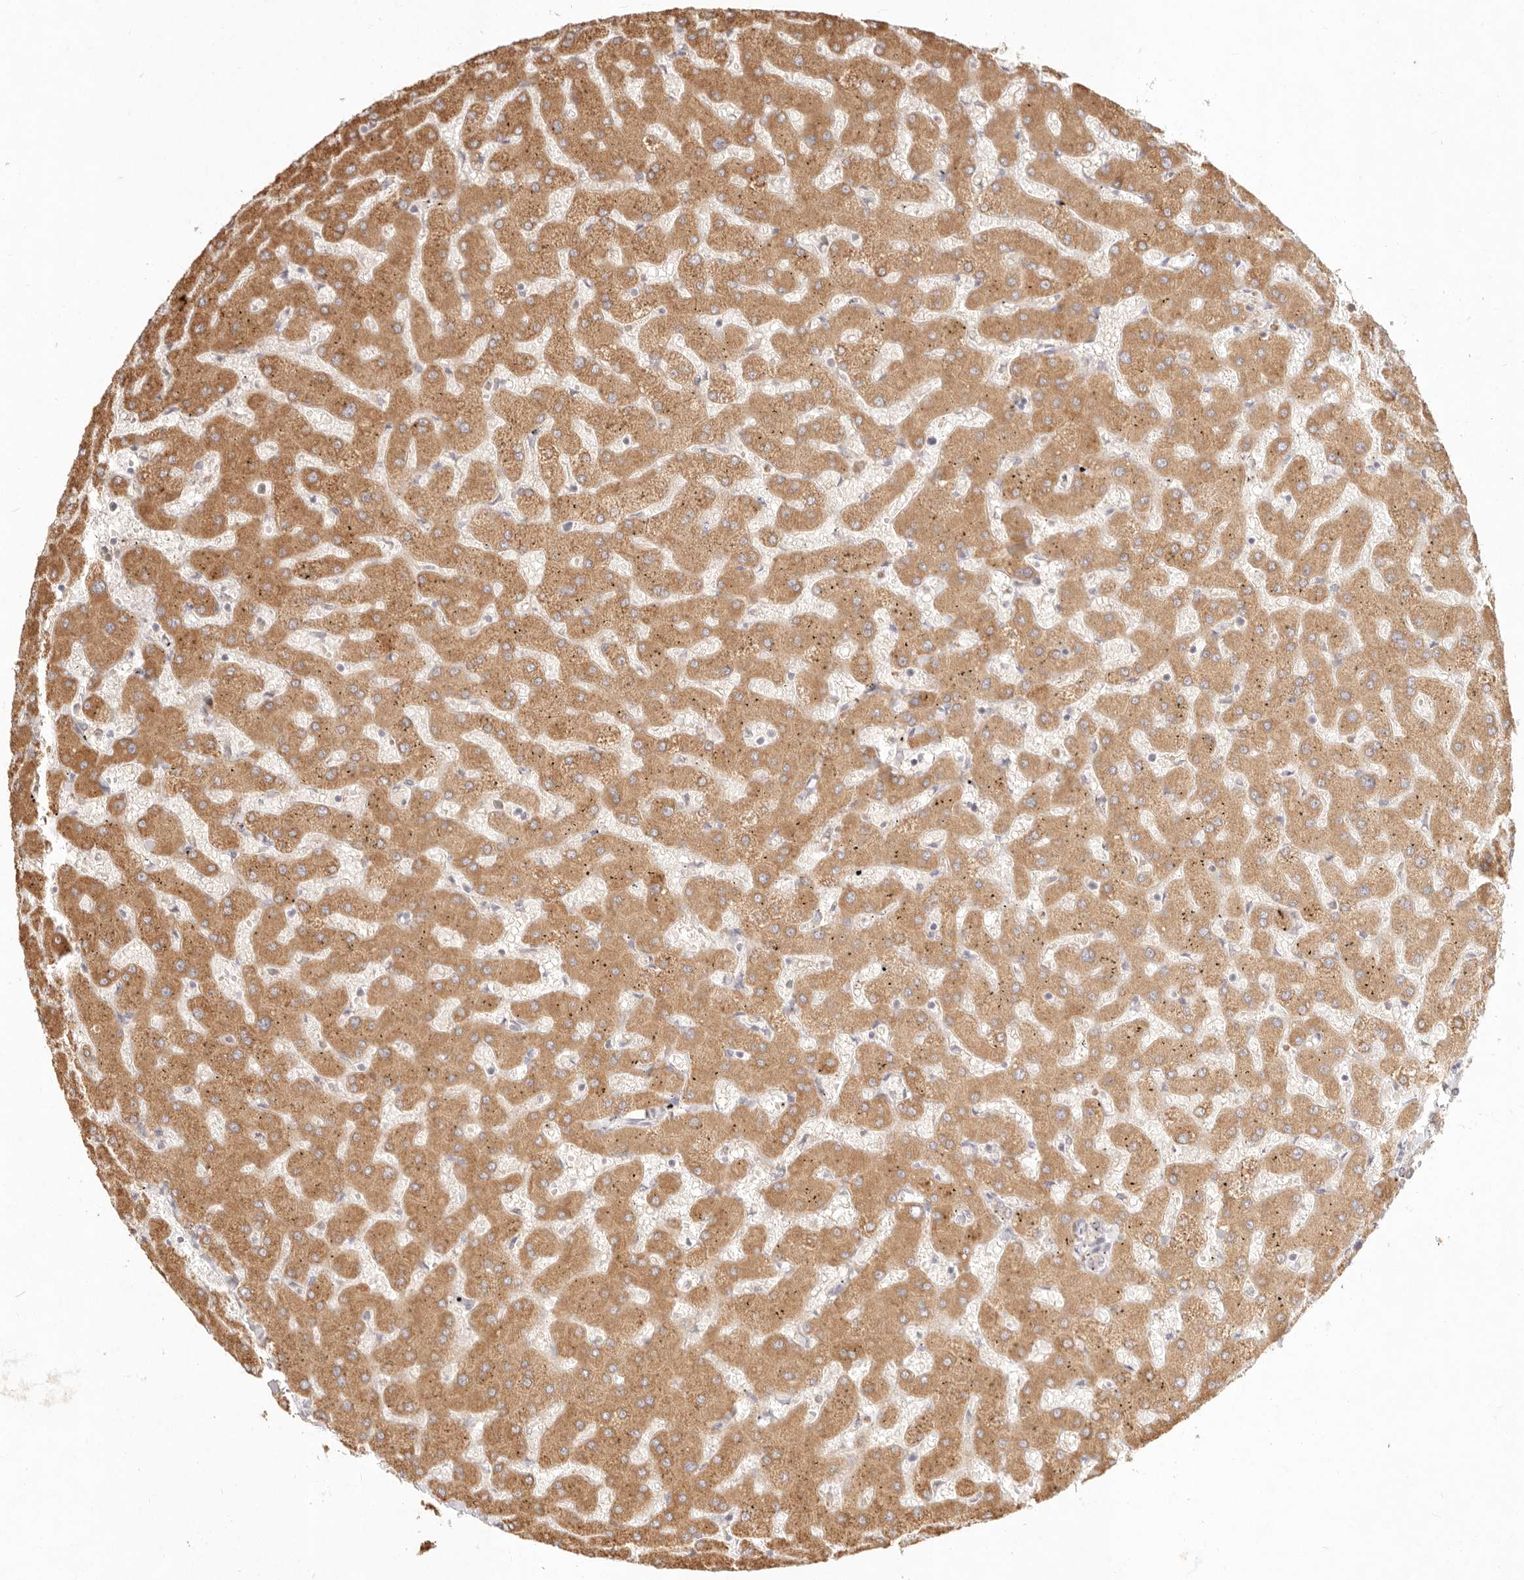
{"staining": {"intensity": "weak", "quantity": ">75%", "location": "cytoplasmic/membranous"}, "tissue": "liver", "cell_type": "Cholangiocytes", "image_type": "normal", "snomed": [{"axis": "morphology", "description": "Normal tissue, NOS"}, {"axis": "topography", "description": "Liver"}], "caption": "Normal liver was stained to show a protein in brown. There is low levels of weak cytoplasmic/membranous positivity in about >75% of cholangiocytes. The protein of interest is stained brown, and the nuclei are stained in blue (DAB IHC with brightfield microscopy, high magnification).", "gene": "C1orf127", "patient": {"sex": "female", "age": 63}}